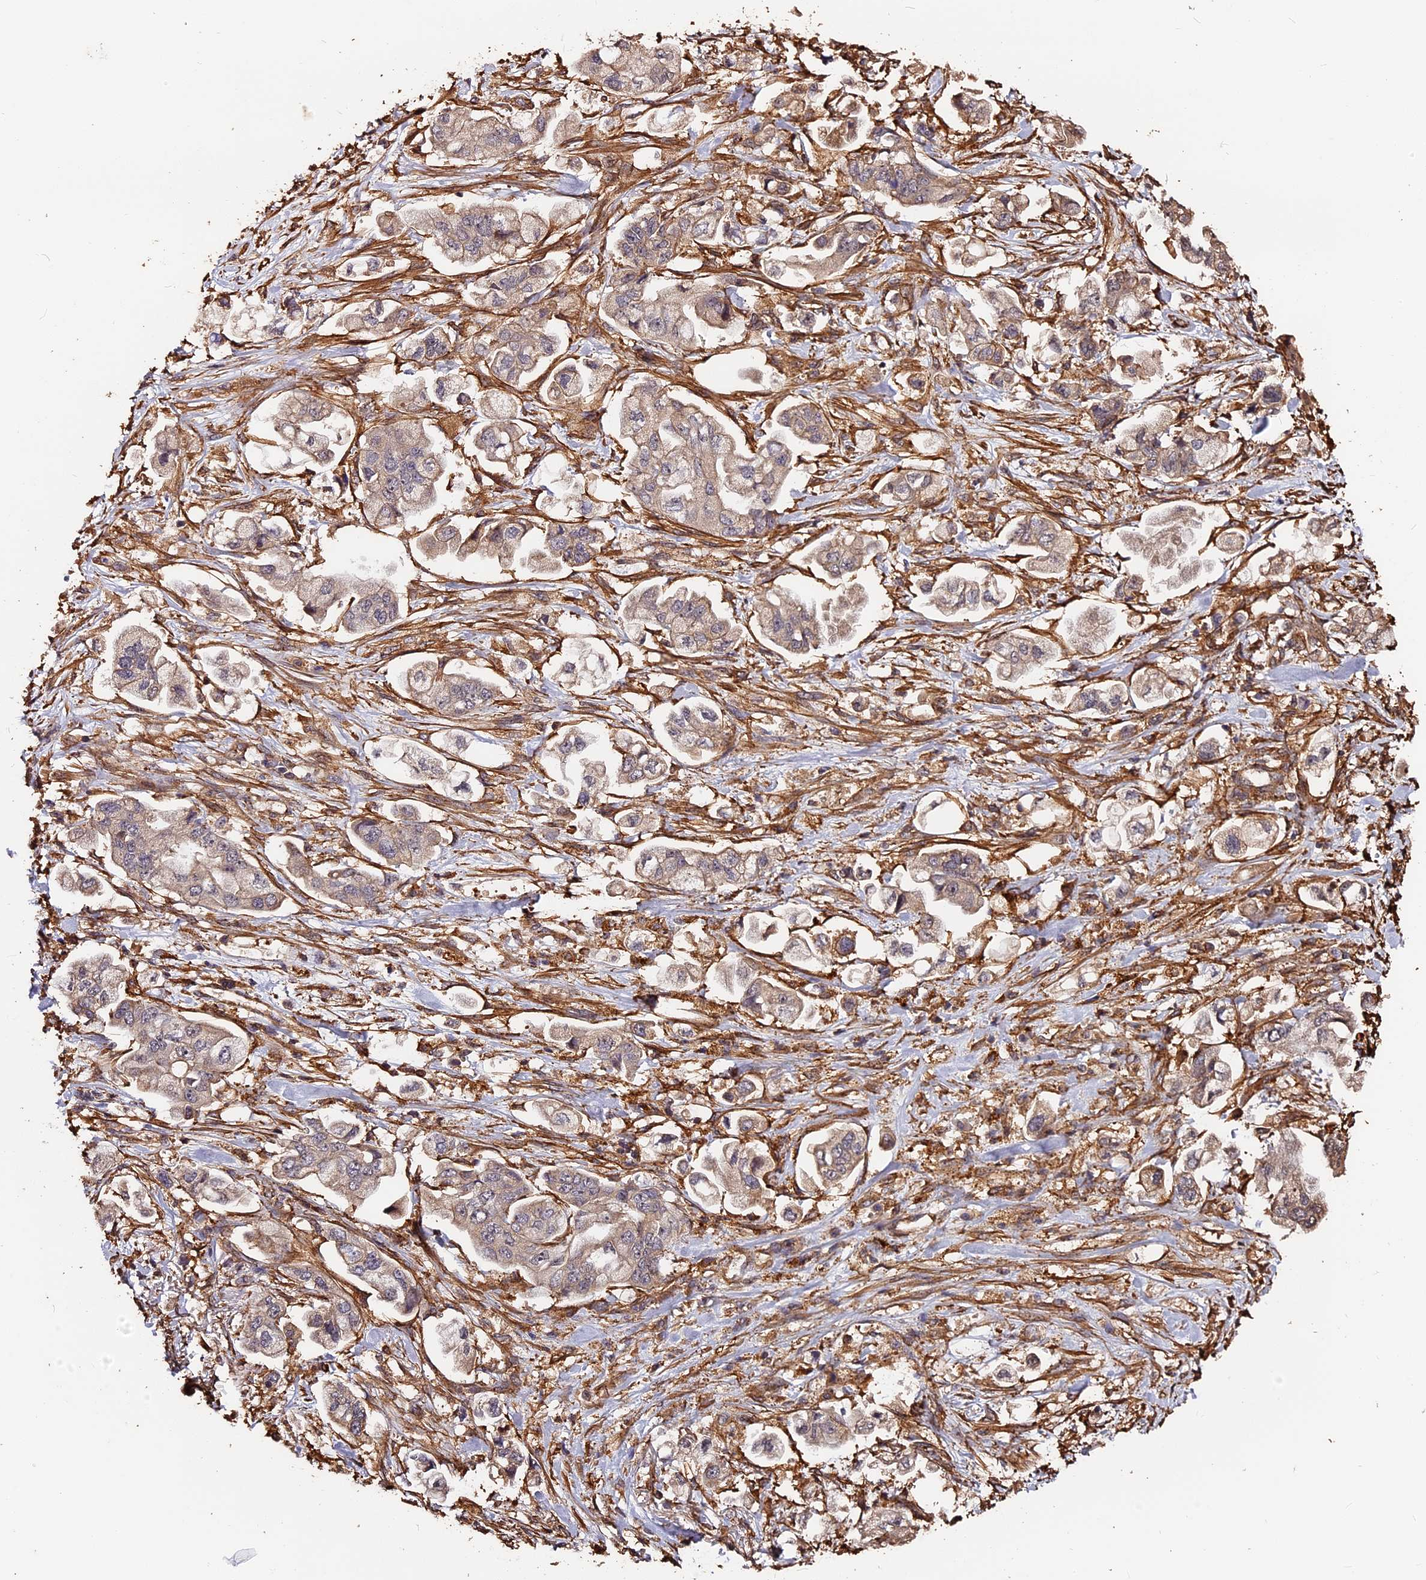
{"staining": {"intensity": "weak", "quantity": "25%-75%", "location": "cytoplasmic/membranous"}, "tissue": "stomach cancer", "cell_type": "Tumor cells", "image_type": "cancer", "snomed": [{"axis": "morphology", "description": "Adenocarcinoma, NOS"}, {"axis": "topography", "description": "Stomach"}], "caption": "This is an image of IHC staining of stomach cancer (adenocarcinoma), which shows weak expression in the cytoplasmic/membranous of tumor cells.", "gene": "MMP15", "patient": {"sex": "male", "age": 62}}